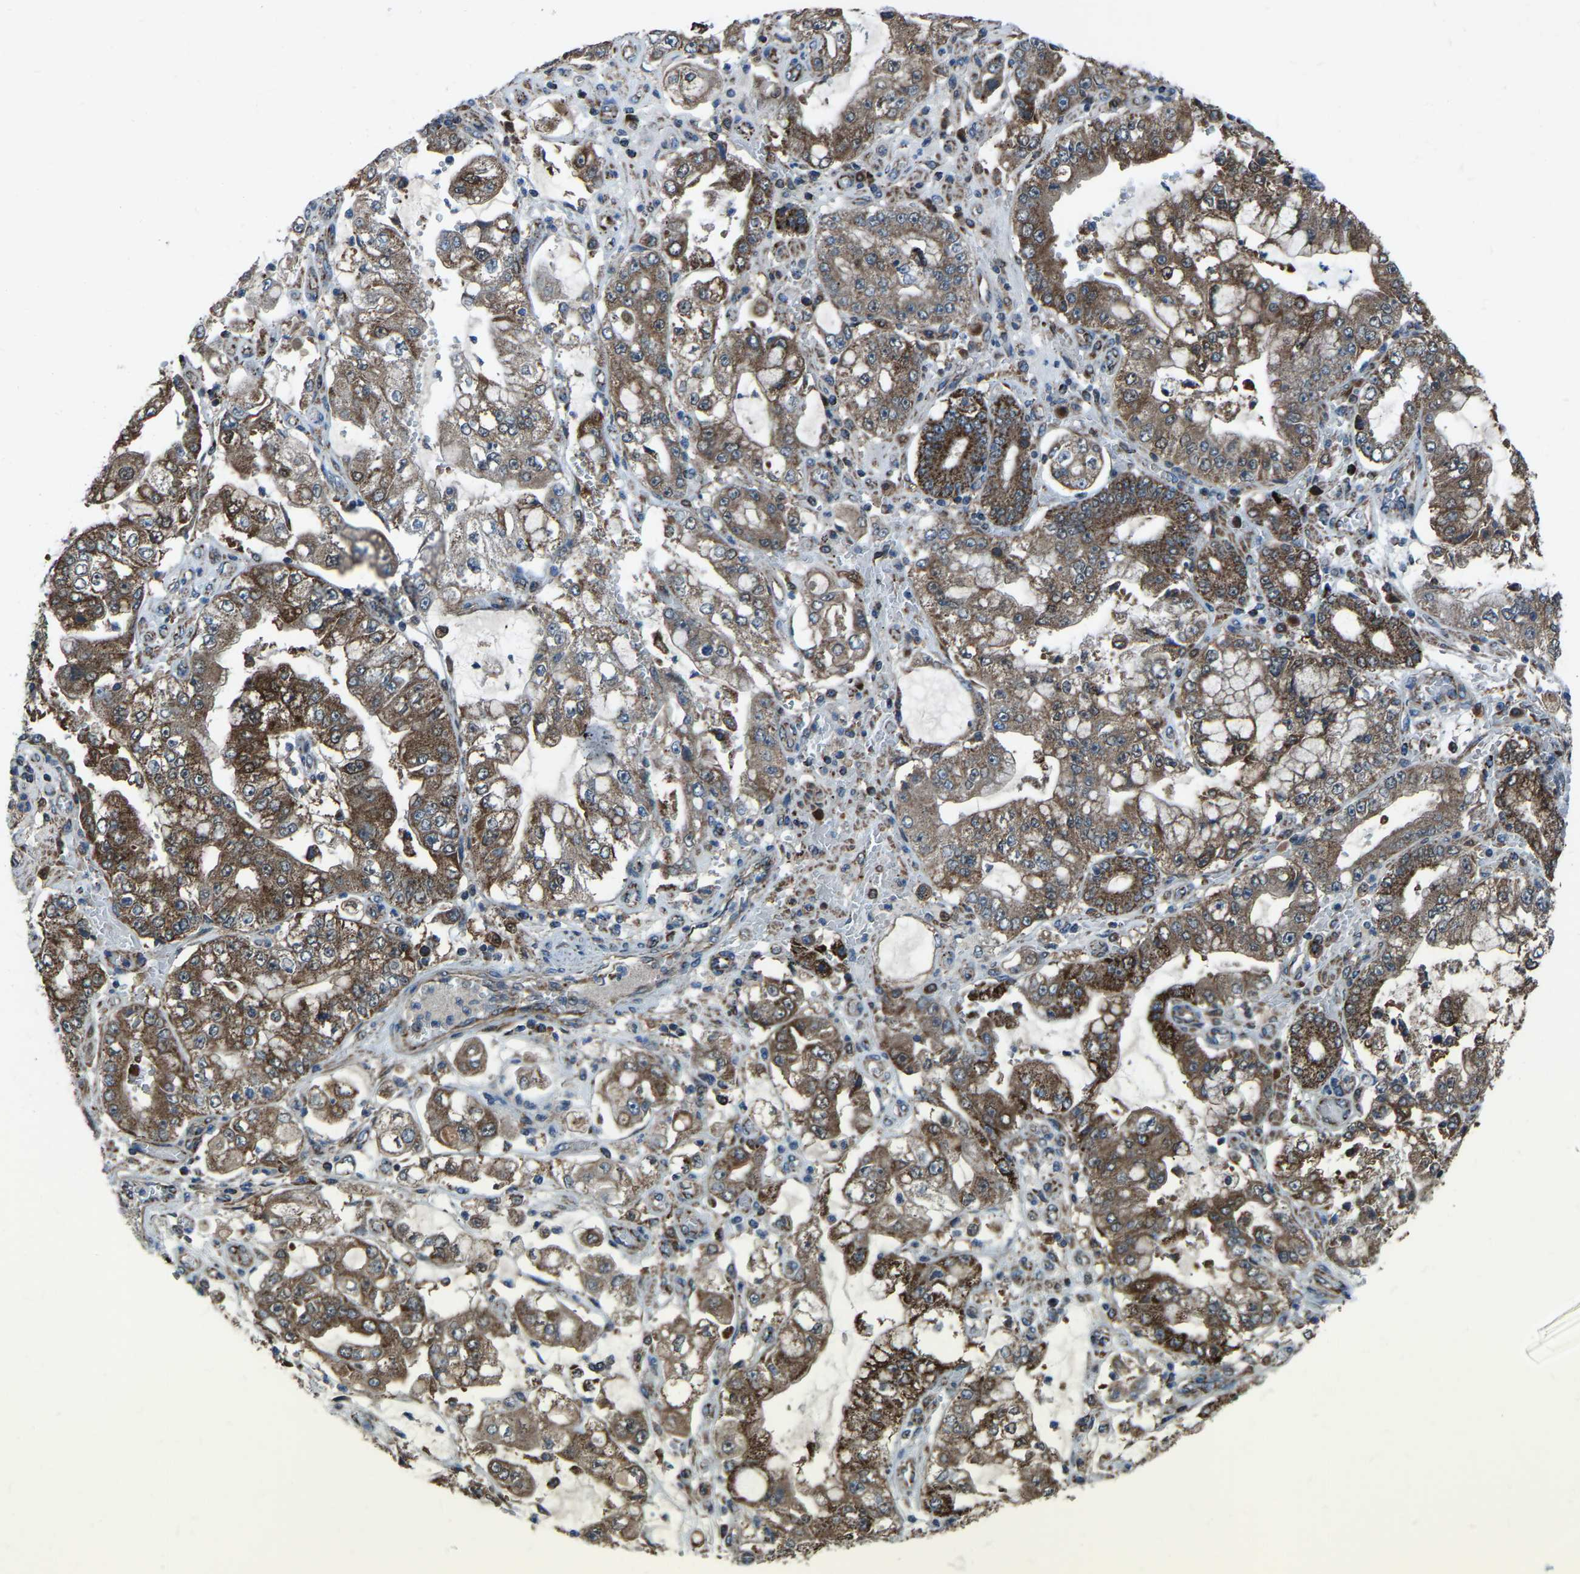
{"staining": {"intensity": "moderate", "quantity": ">75%", "location": "cytoplasmic/membranous"}, "tissue": "stomach cancer", "cell_type": "Tumor cells", "image_type": "cancer", "snomed": [{"axis": "morphology", "description": "Adenocarcinoma, NOS"}, {"axis": "topography", "description": "Stomach"}], "caption": "DAB immunohistochemical staining of adenocarcinoma (stomach) exhibits moderate cytoplasmic/membranous protein expression in about >75% of tumor cells.", "gene": "AKR1A1", "patient": {"sex": "male", "age": 76}}